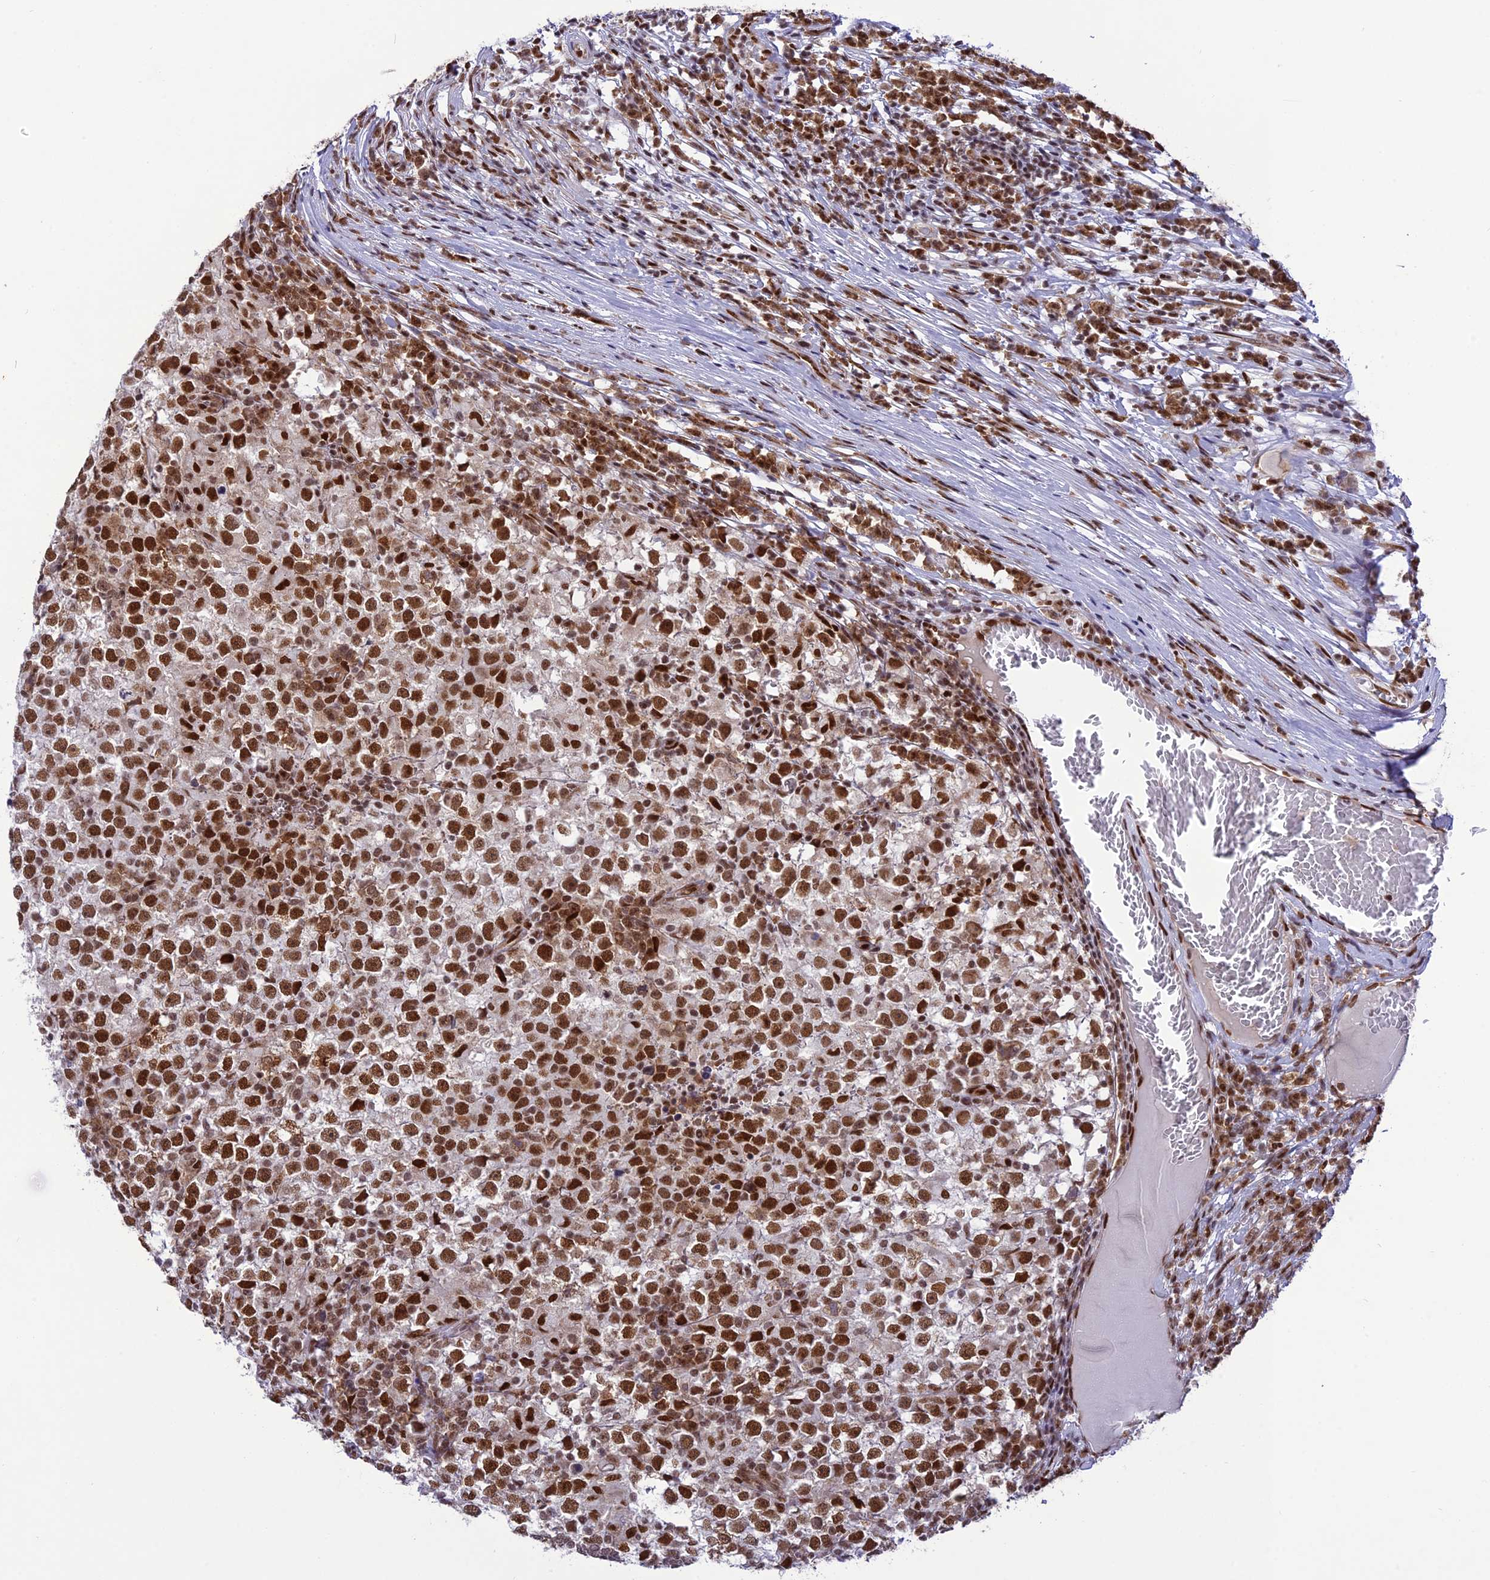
{"staining": {"intensity": "strong", "quantity": ">75%", "location": "nuclear"}, "tissue": "testis cancer", "cell_type": "Tumor cells", "image_type": "cancer", "snomed": [{"axis": "morphology", "description": "Seminoma, NOS"}, {"axis": "topography", "description": "Testis"}], "caption": "Immunohistochemistry (IHC) of human testis seminoma demonstrates high levels of strong nuclear positivity in about >75% of tumor cells.", "gene": "DDX1", "patient": {"sex": "male", "age": 65}}